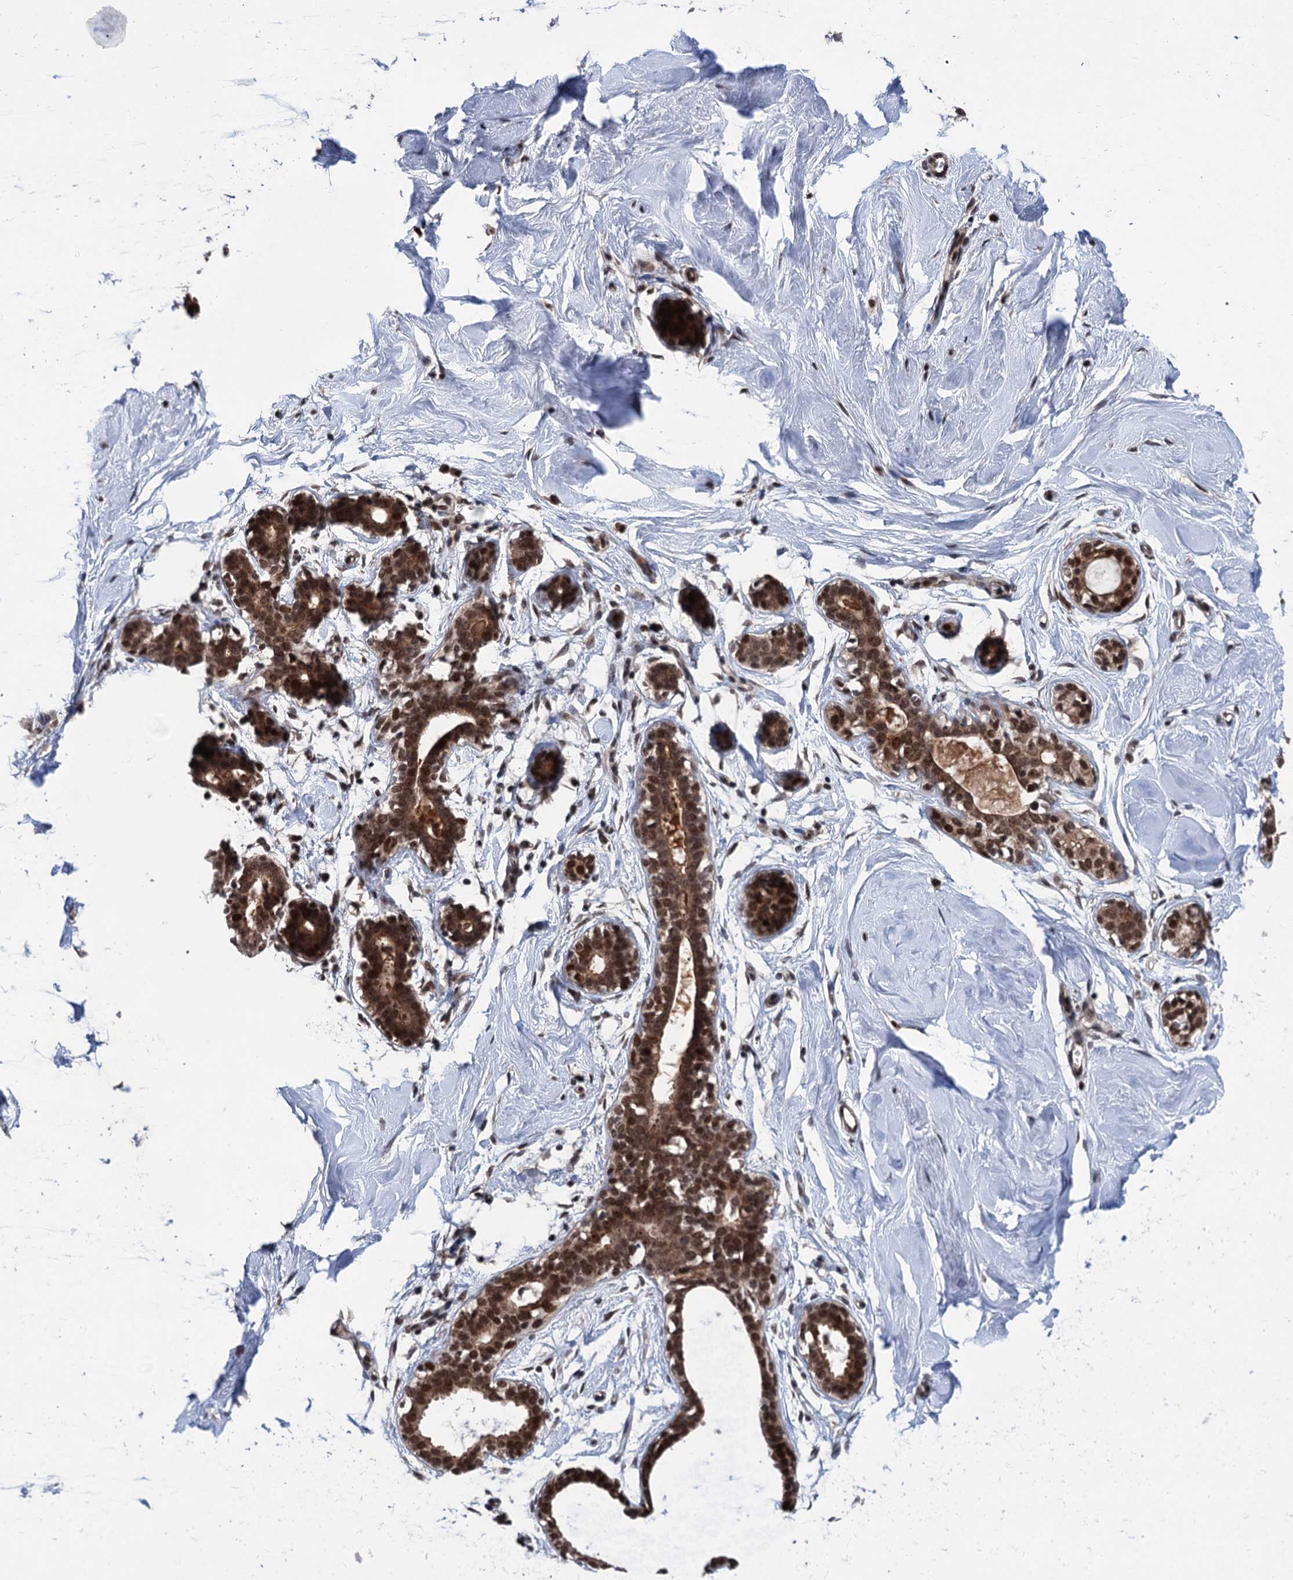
{"staining": {"intensity": "moderate", "quantity": ">75%", "location": "nuclear"}, "tissue": "breast", "cell_type": "Adipocytes", "image_type": "normal", "snomed": [{"axis": "morphology", "description": "Normal tissue, NOS"}, {"axis": "morphology", "description": "Adenoma, NOS"}, {"axis": "topography", "description": "Breast"}], "caption": "IHC (DAB (3,3'-diaminobenzidine)) staining of normal human breast reveals moderate nuclear protein expression in approximately >75% of adipocytes. (IHC, brightfield microscopy, high magnification).", "gene": "RASSF4", "patient": {"sex": "female", "age": 23}}